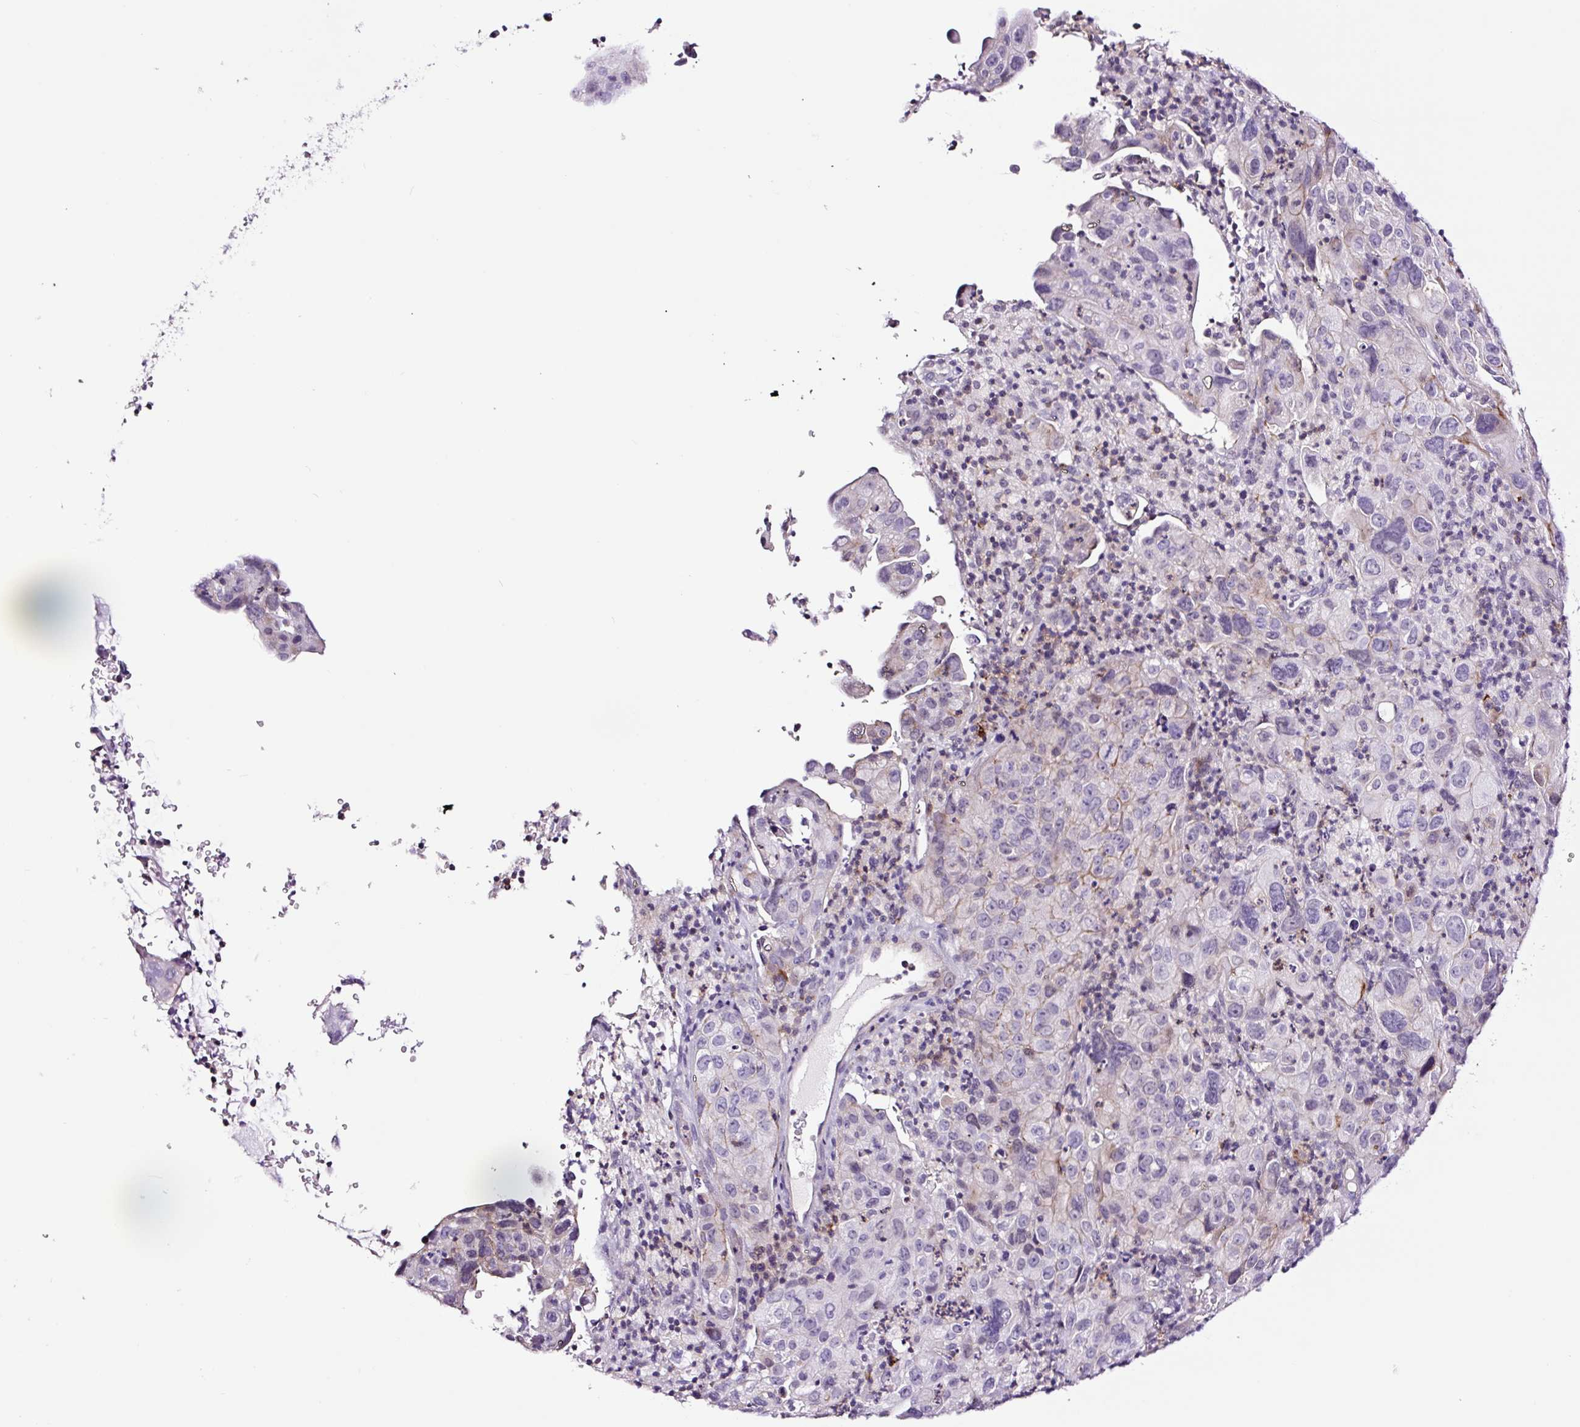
{"staining": {"intensity": "negative", "quantity": "none", "location": "none"}, "tissue": "cervical cancer", "cell_type": "Tumor cells", "image_type": "cancer", "snomed": [{"axis": "morphology", "description": "Squamous cell carcinoma, NOS"}, {"axis": "topography", "description": "Cervix"}], "caption": "IHC of cervical squamous cell carcinoma reveals no expression in tumor cells.", "gene": "TAFA3", "patient": {"sex": "female", "age": 44}}